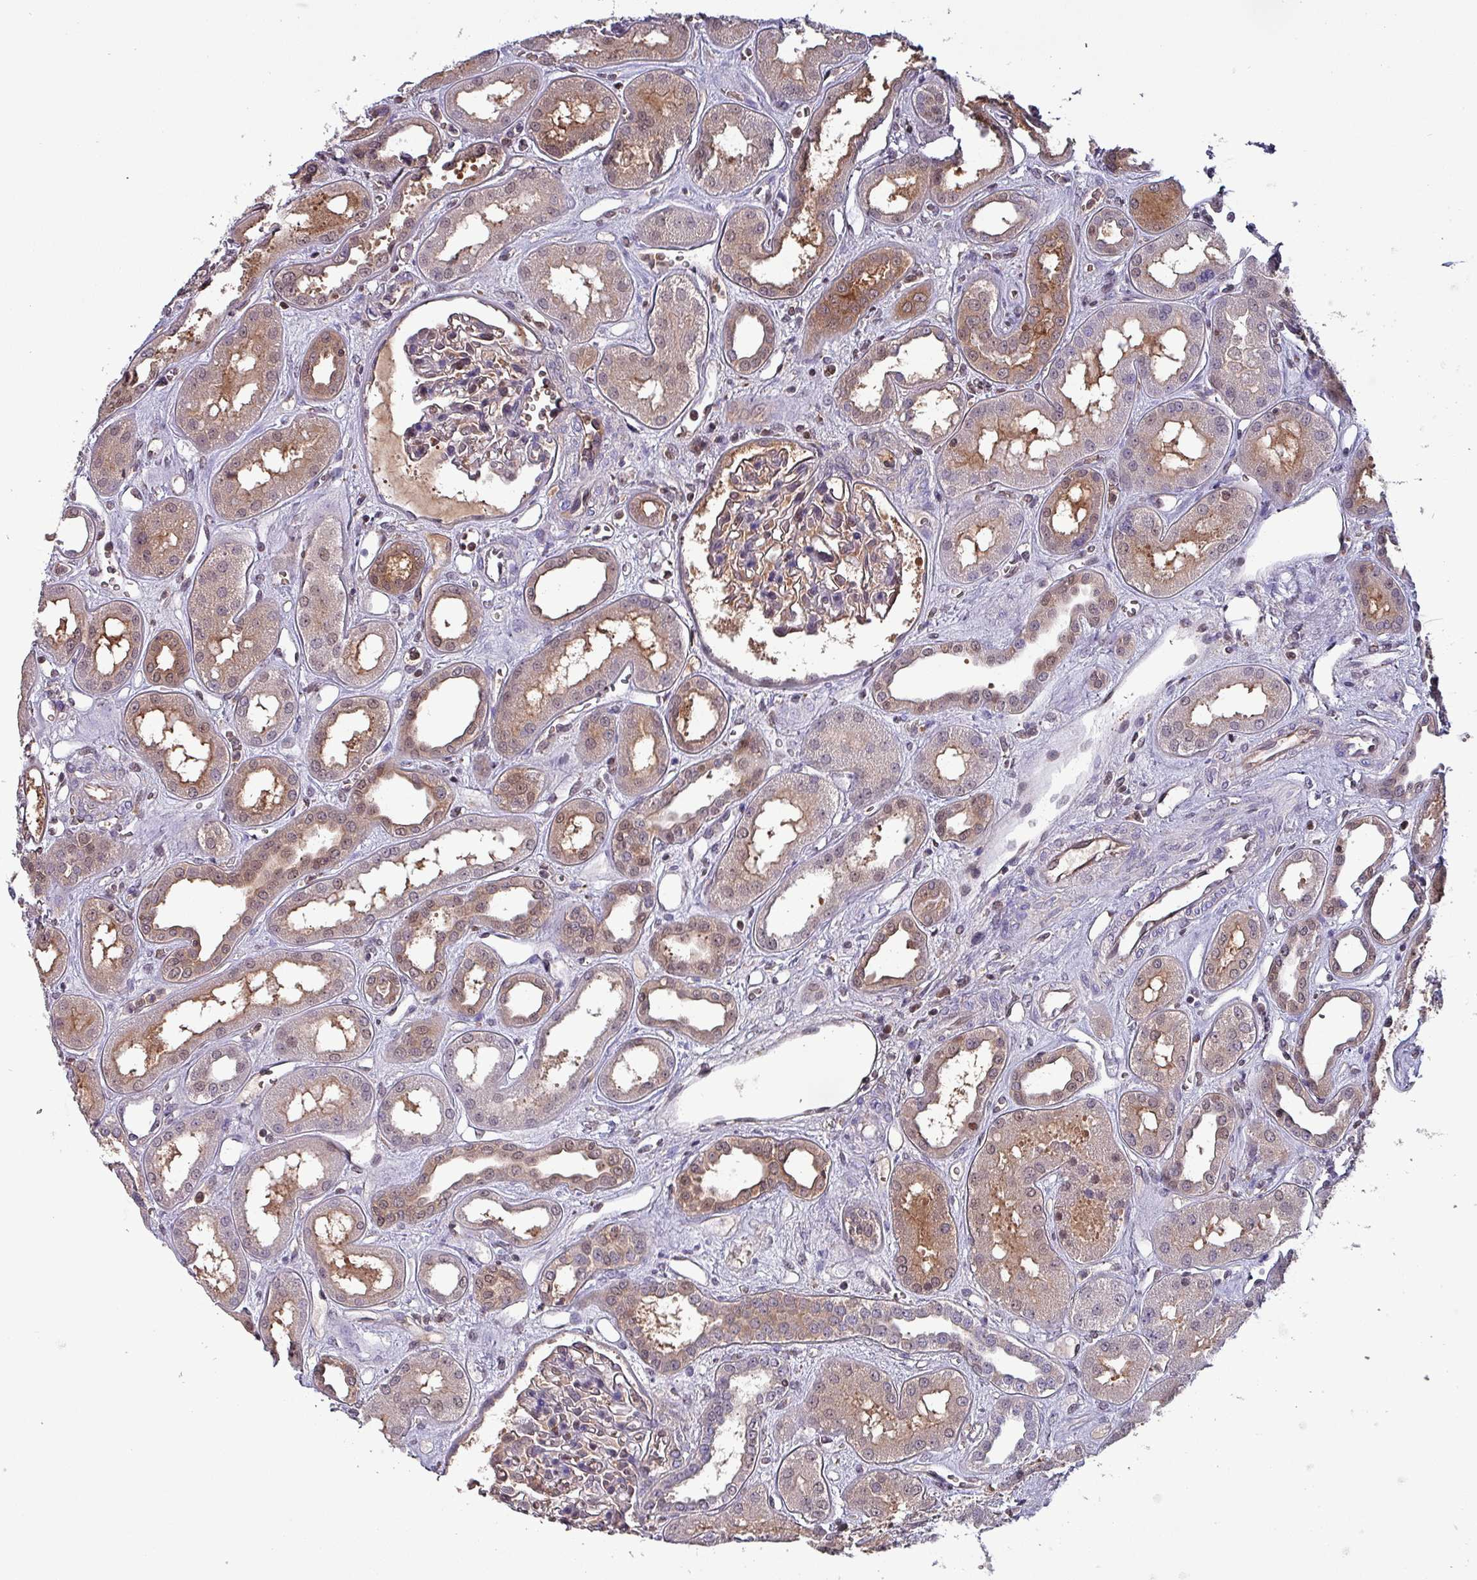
{"staining": {"intensity": "moderate", "quantity": "<25%", "location": "cytoplasmic/membranous,nuclear"}, "tissue": "kidney", "cell_type": "Cells in glomeruli", "image_type": "normal", "snomed": [{"axis": "morphology", "description": "Normal tissue, NOS"}, {"axis": "topography", "description": "Kidney"}], "caption": "An immunohistochemistry image of benign tissue is shown. Protein staining in brown highlights moderate cytoplasmic/membranous,nuclear positivity in kidney within cells in glomeruli.", "gene": "PSMB8", "patient": {"sex": "male", "age": 59}}